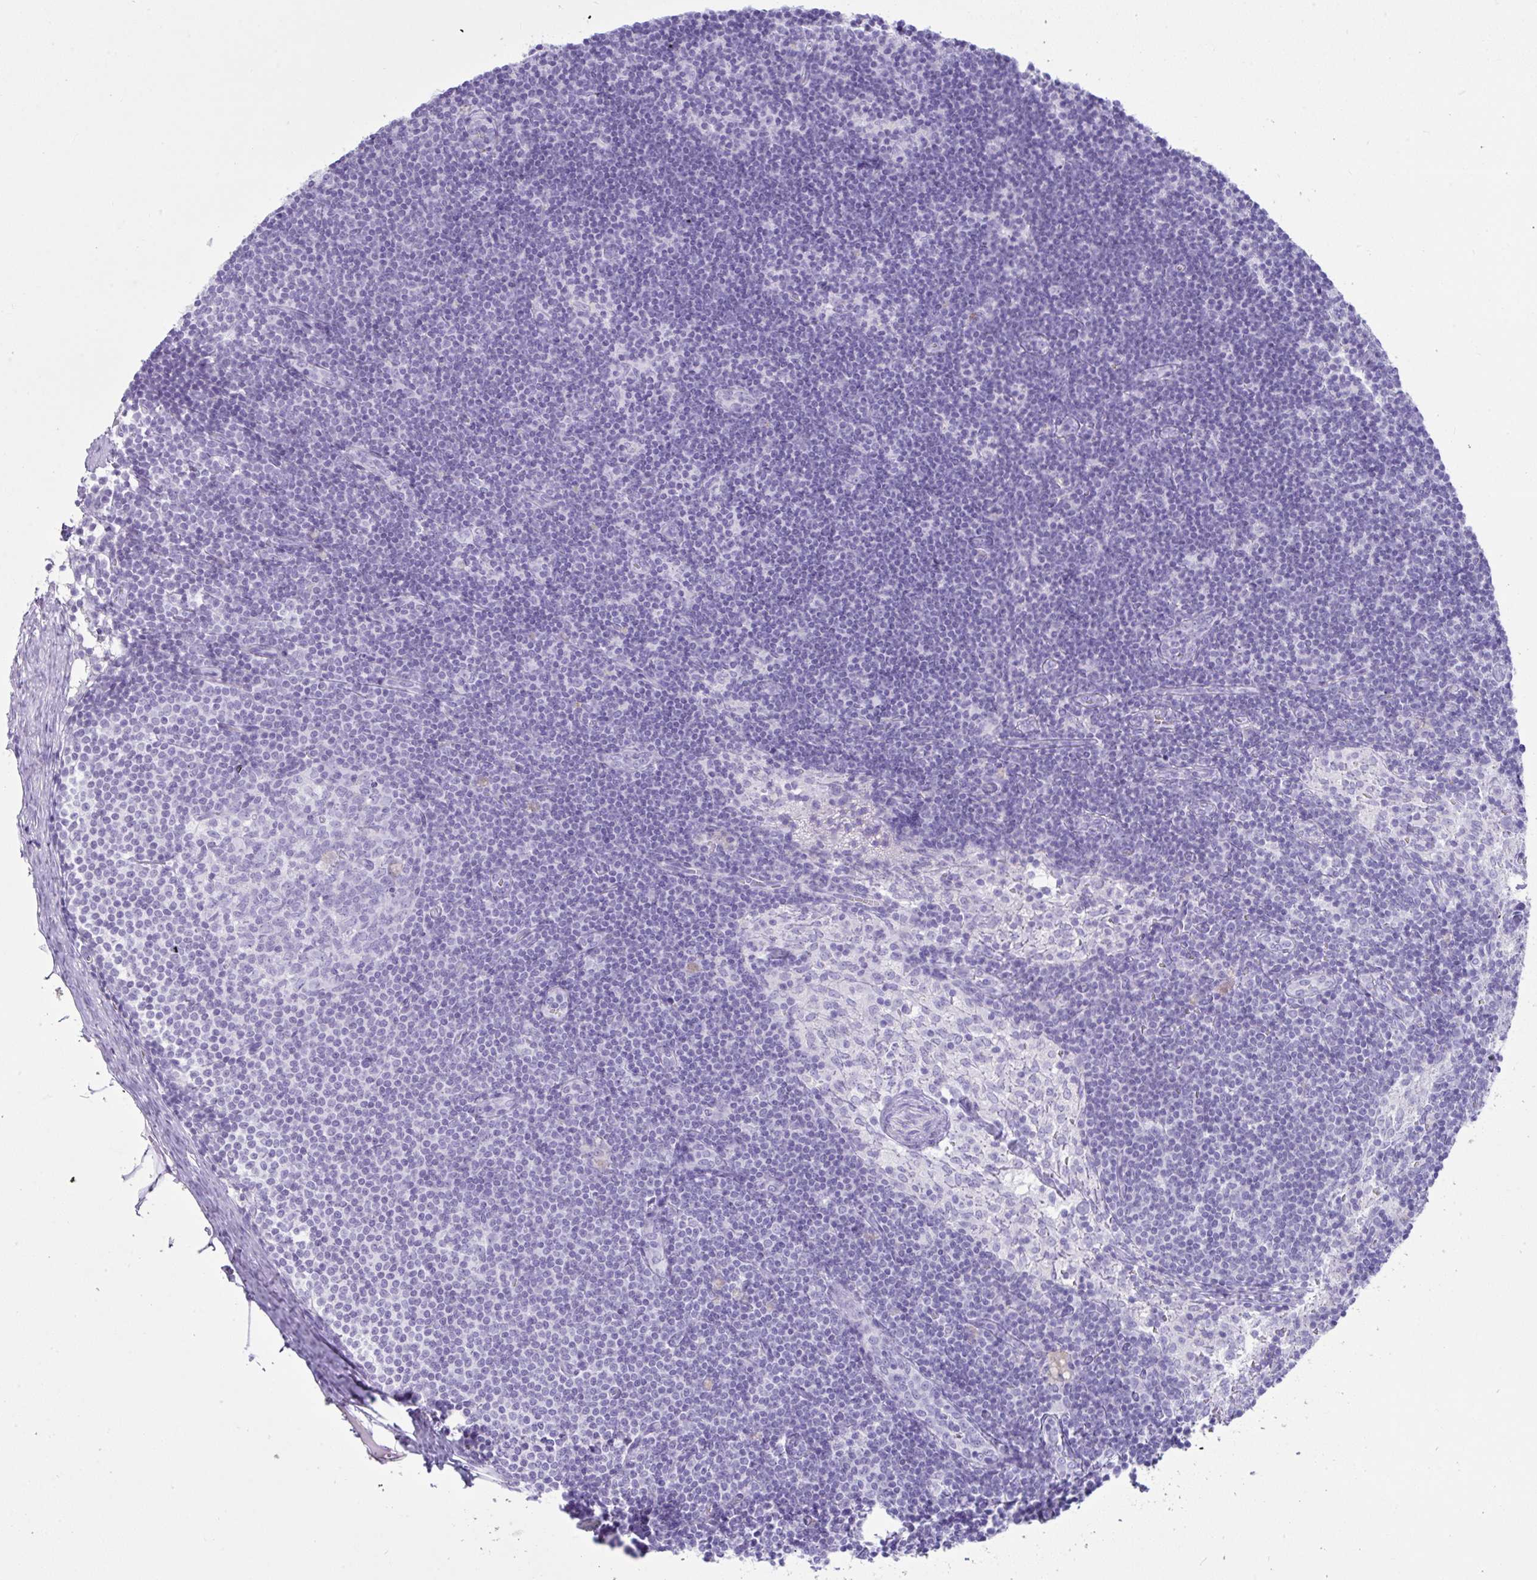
{"staining": {"intensity": "negative", "quantity": "none", "location": "none"}, "tissue": "lymph node", "cell_type": "Germinal center cells", "image_type": "normal", "snomed": [{"axis": "morphology", "description": "Normal tissue, NOS"}, {"axis": "topography", "description": "Lymph node"}], "caption": "IHC photomicrograph of normal lymph node: human lymph node stained with DAB (3,3'-diaminobenzidine) reveals no significant protein expression in germinal center cells. (DAB IHC, high magnification).", "gene": "PSCA", "patient": {"sex": "female", "age": 31}}